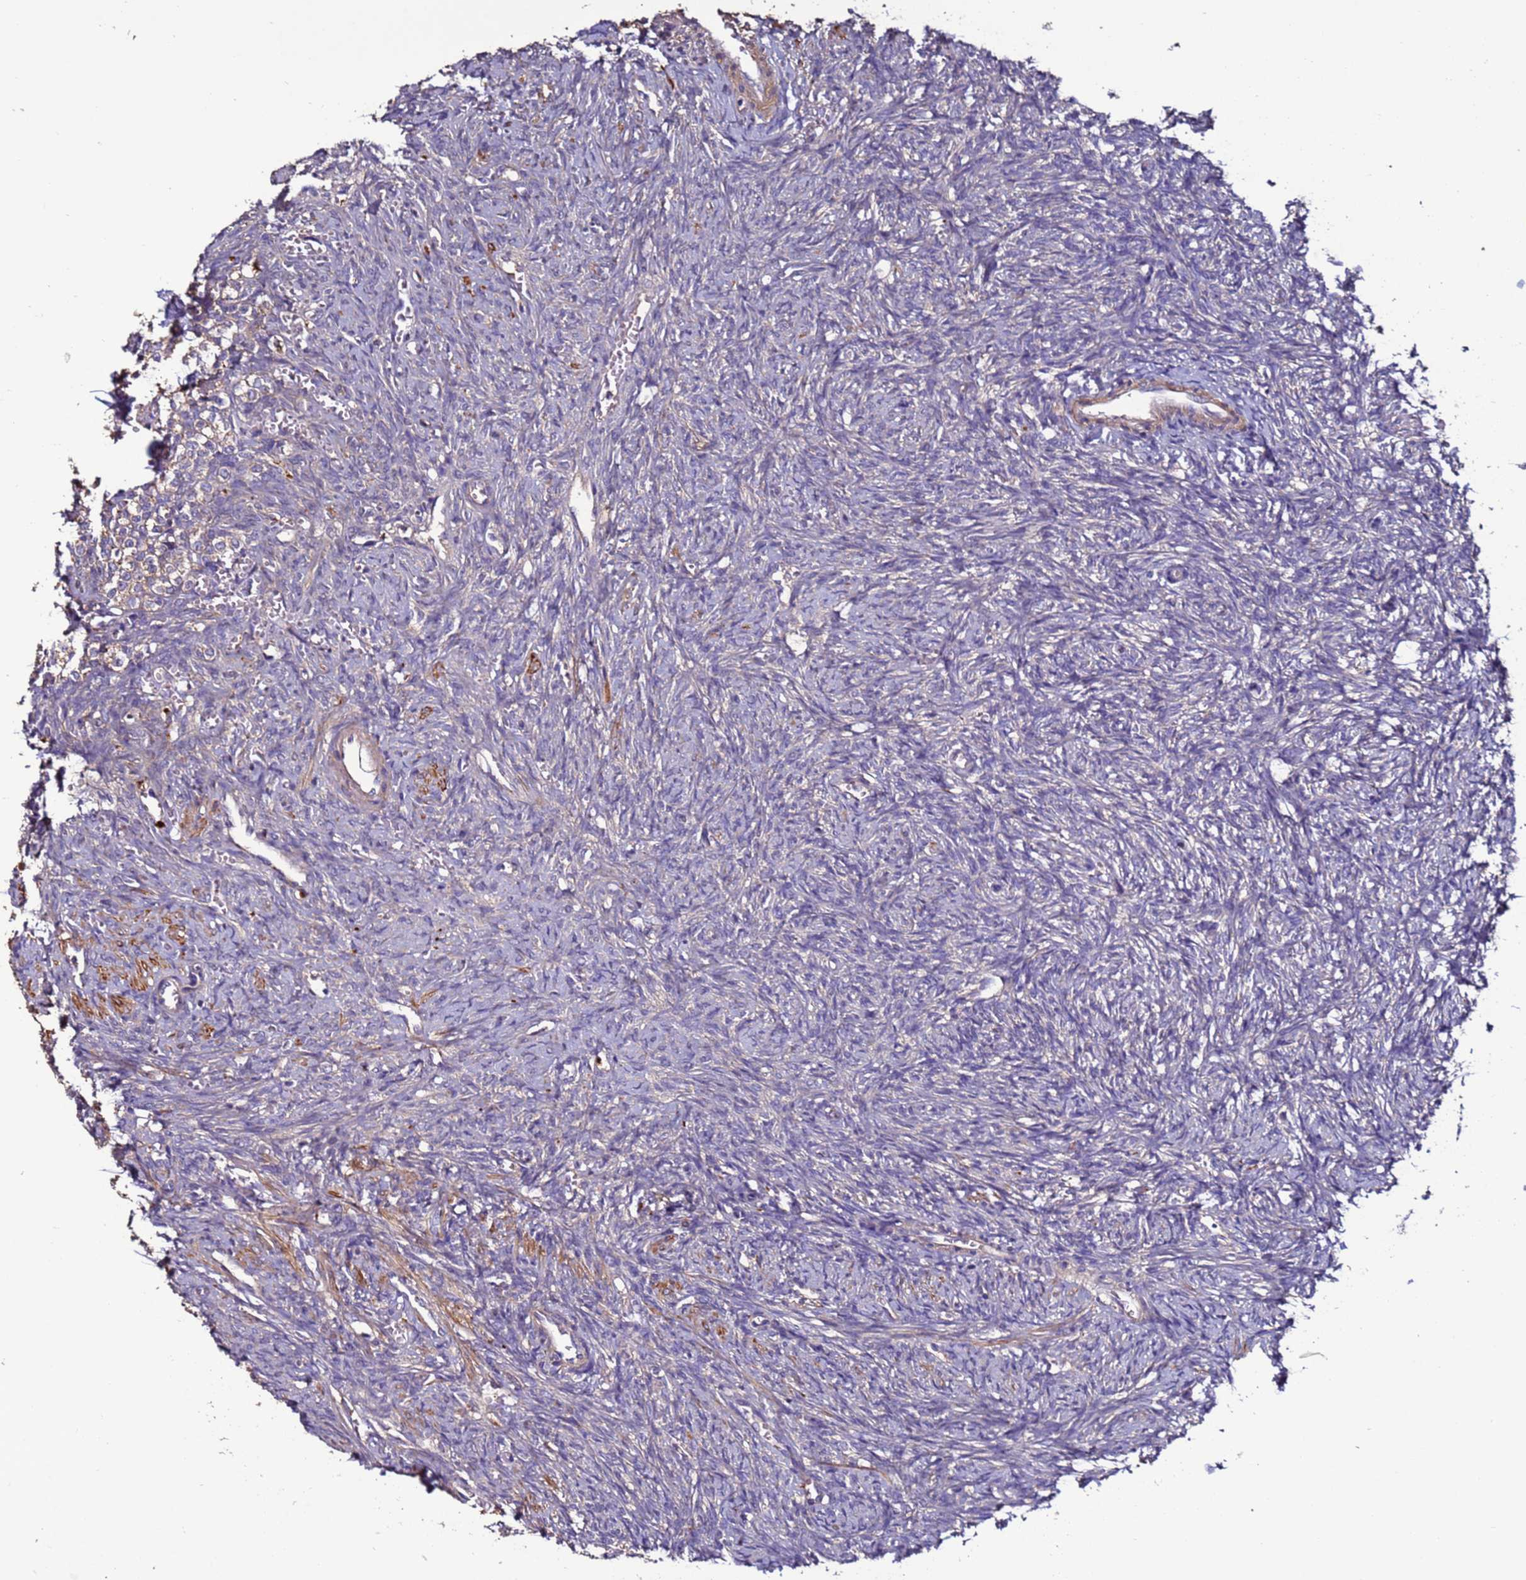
{"staining": {"intensity": "negative", "quantity": "none", "location": "none"}, "tissue": "ovary", "cell_type": "Ovarian stroma cells", "image_type": "normal", "snomed": [{"axis": "morphology", "description": "Normal tissue, NOS"}, {"axis": "topography", "description": "Ovary"}], "caption": "Immunohistochemistry of benign human ovary shows no staining in ovarian stroma cells.", "gene": "CEP55", "patient": {"sex": "female", "age": 41}}